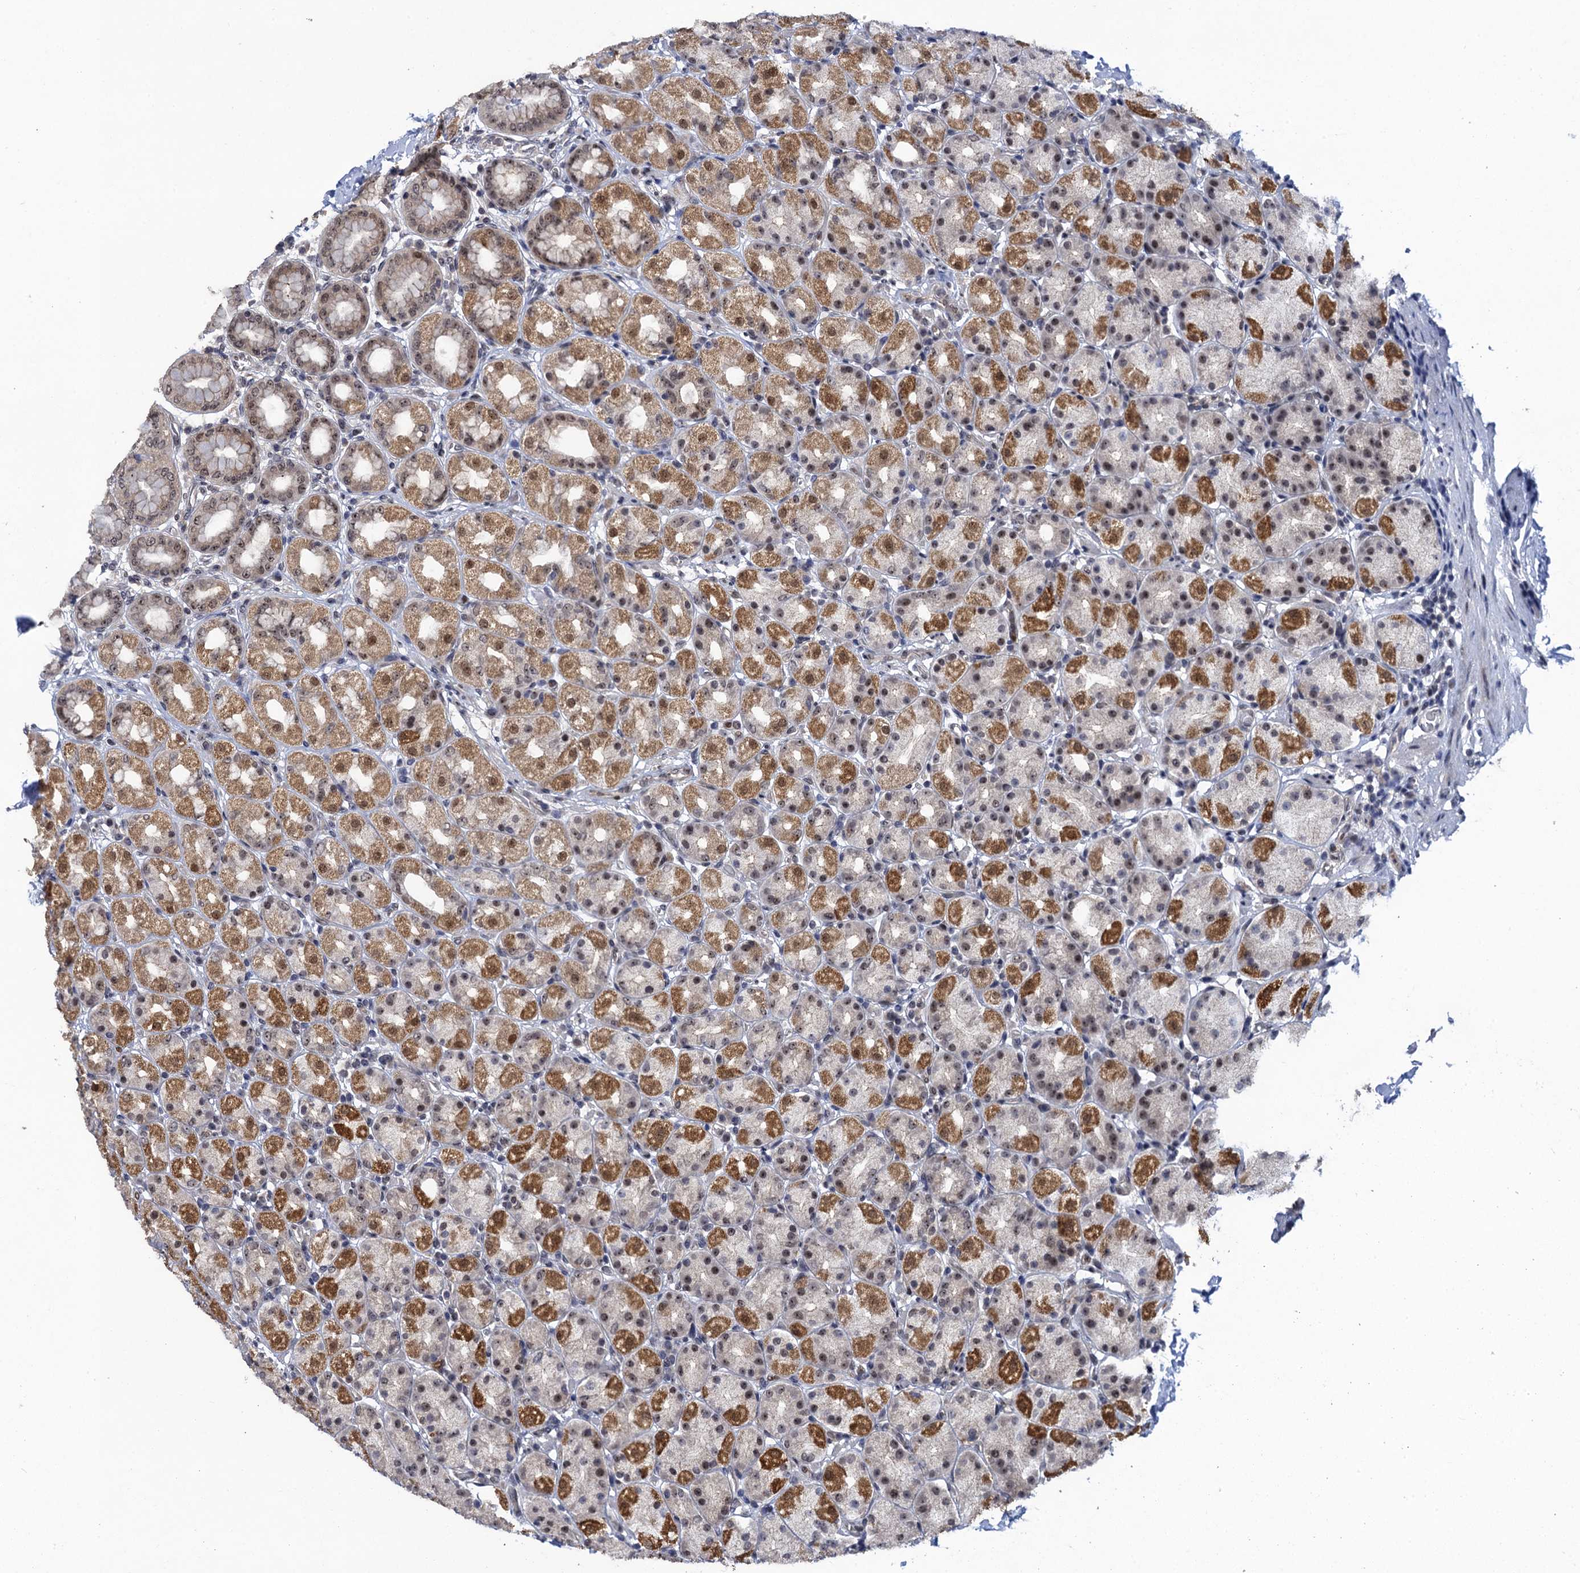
{"staining": {"intensity": "moderate", "quantity": ">75%", "location": "cytoplasmic/membranous,nuclear"}, "tissue": "stomach", "cell_type": "Glandular cells", "image_type": "normal", "snomed": [{"axis": "morphology", "description": "Normal tissue, NOS"}, {"axis": "topography", "description": "Stomach, upper"}], "caption": "The image shows staining of benign stomach, revealing moderate cytoplasmic/membranous,nuclear protein staining (brown color) within glandular cells.", "gene": "ZAR1L", "patient": {"sex": "male", "age": 68}}